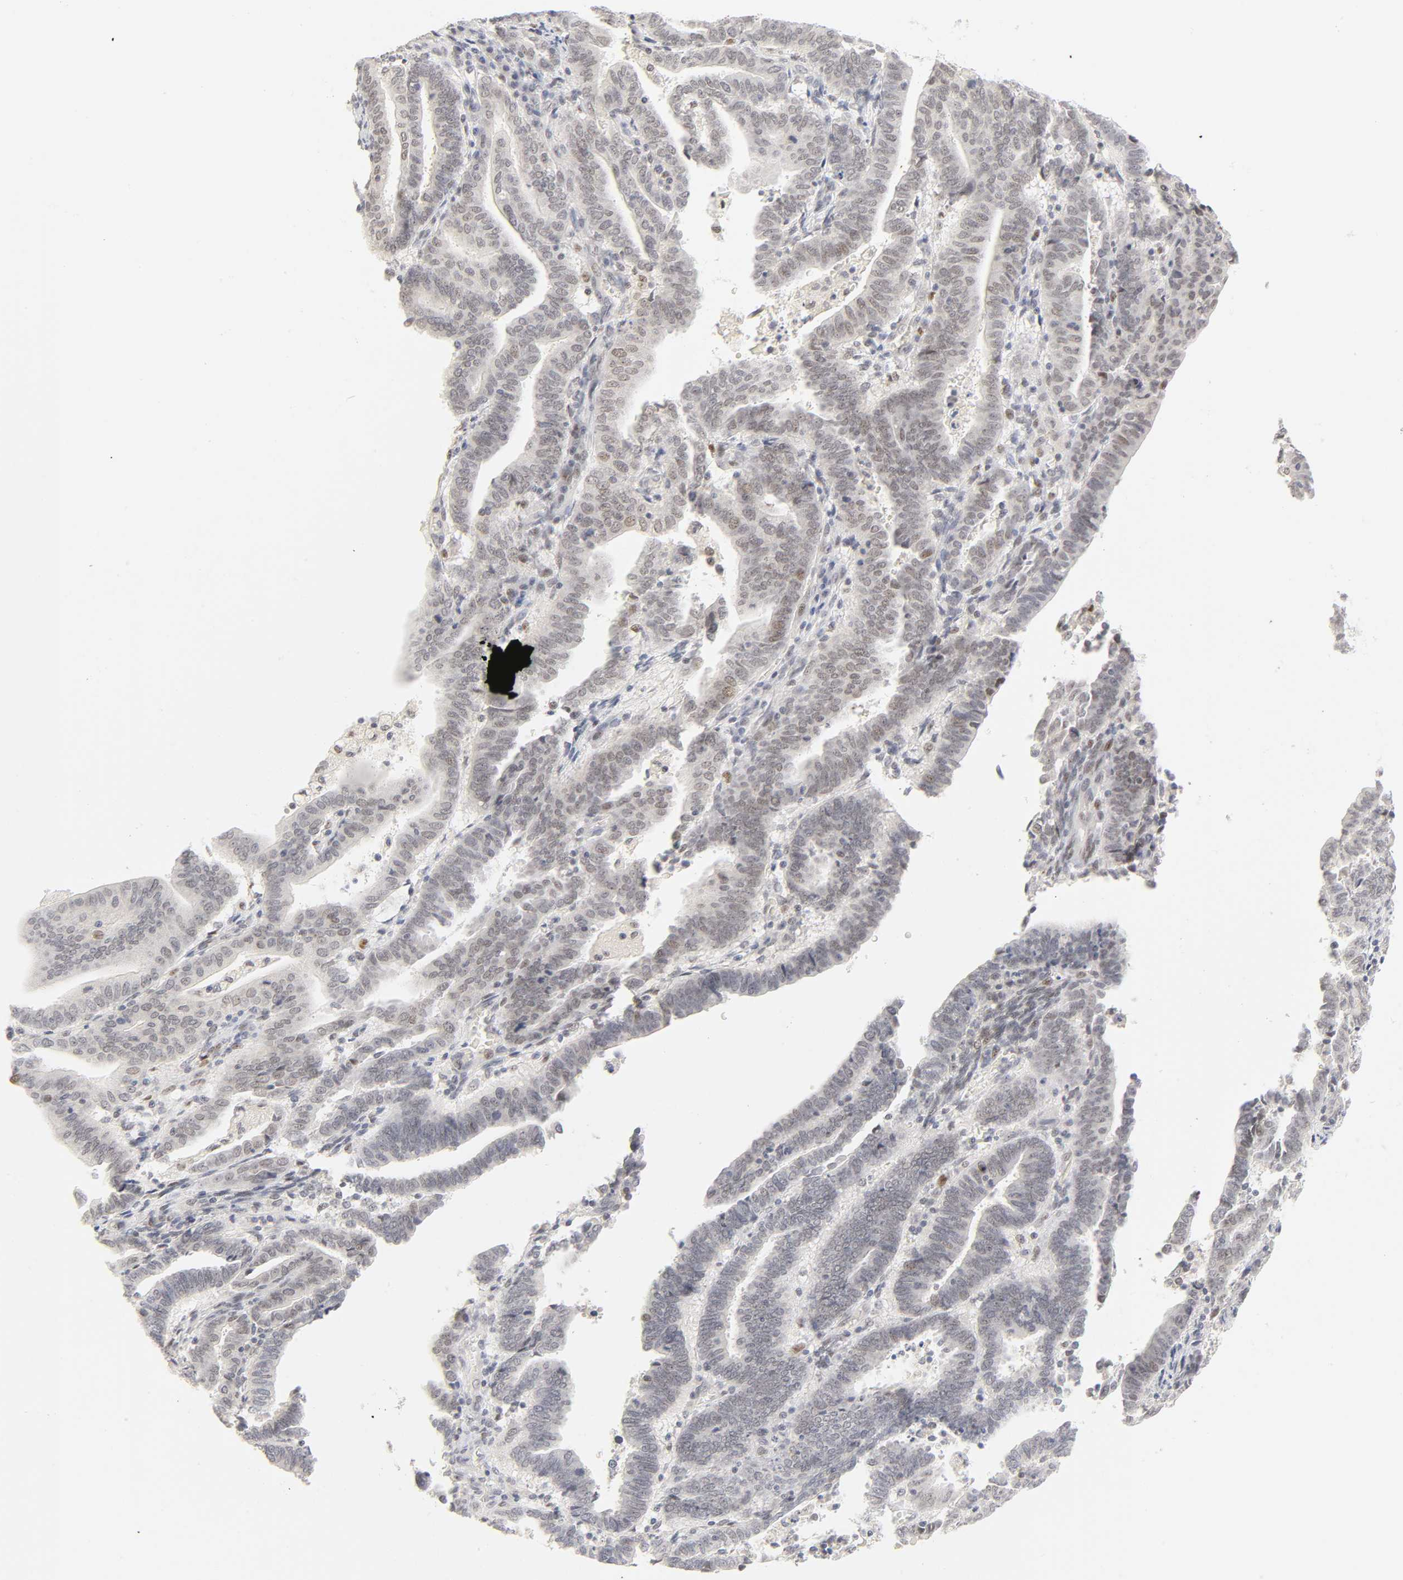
{"staining": {"intensity": "weak", "quantity": "25%-75%", "location": "nuclear"}, "tissue": "endometrial cancer", "cell_type": "Tumor cells", "image_type": "cancer", "snomed": [{"axis": "morphology", "description": "Adenocarcinoma, NOS"}, {"axis": "topography", "description": "Uterus"}], "caption": "Brown immunohistochemical staining in human endometrial cancer shows weak nuclear staining in about 25%-75% of tumor cells.", "gene": "MNAT1", "patient": {"sex": "female", "age": 83}}